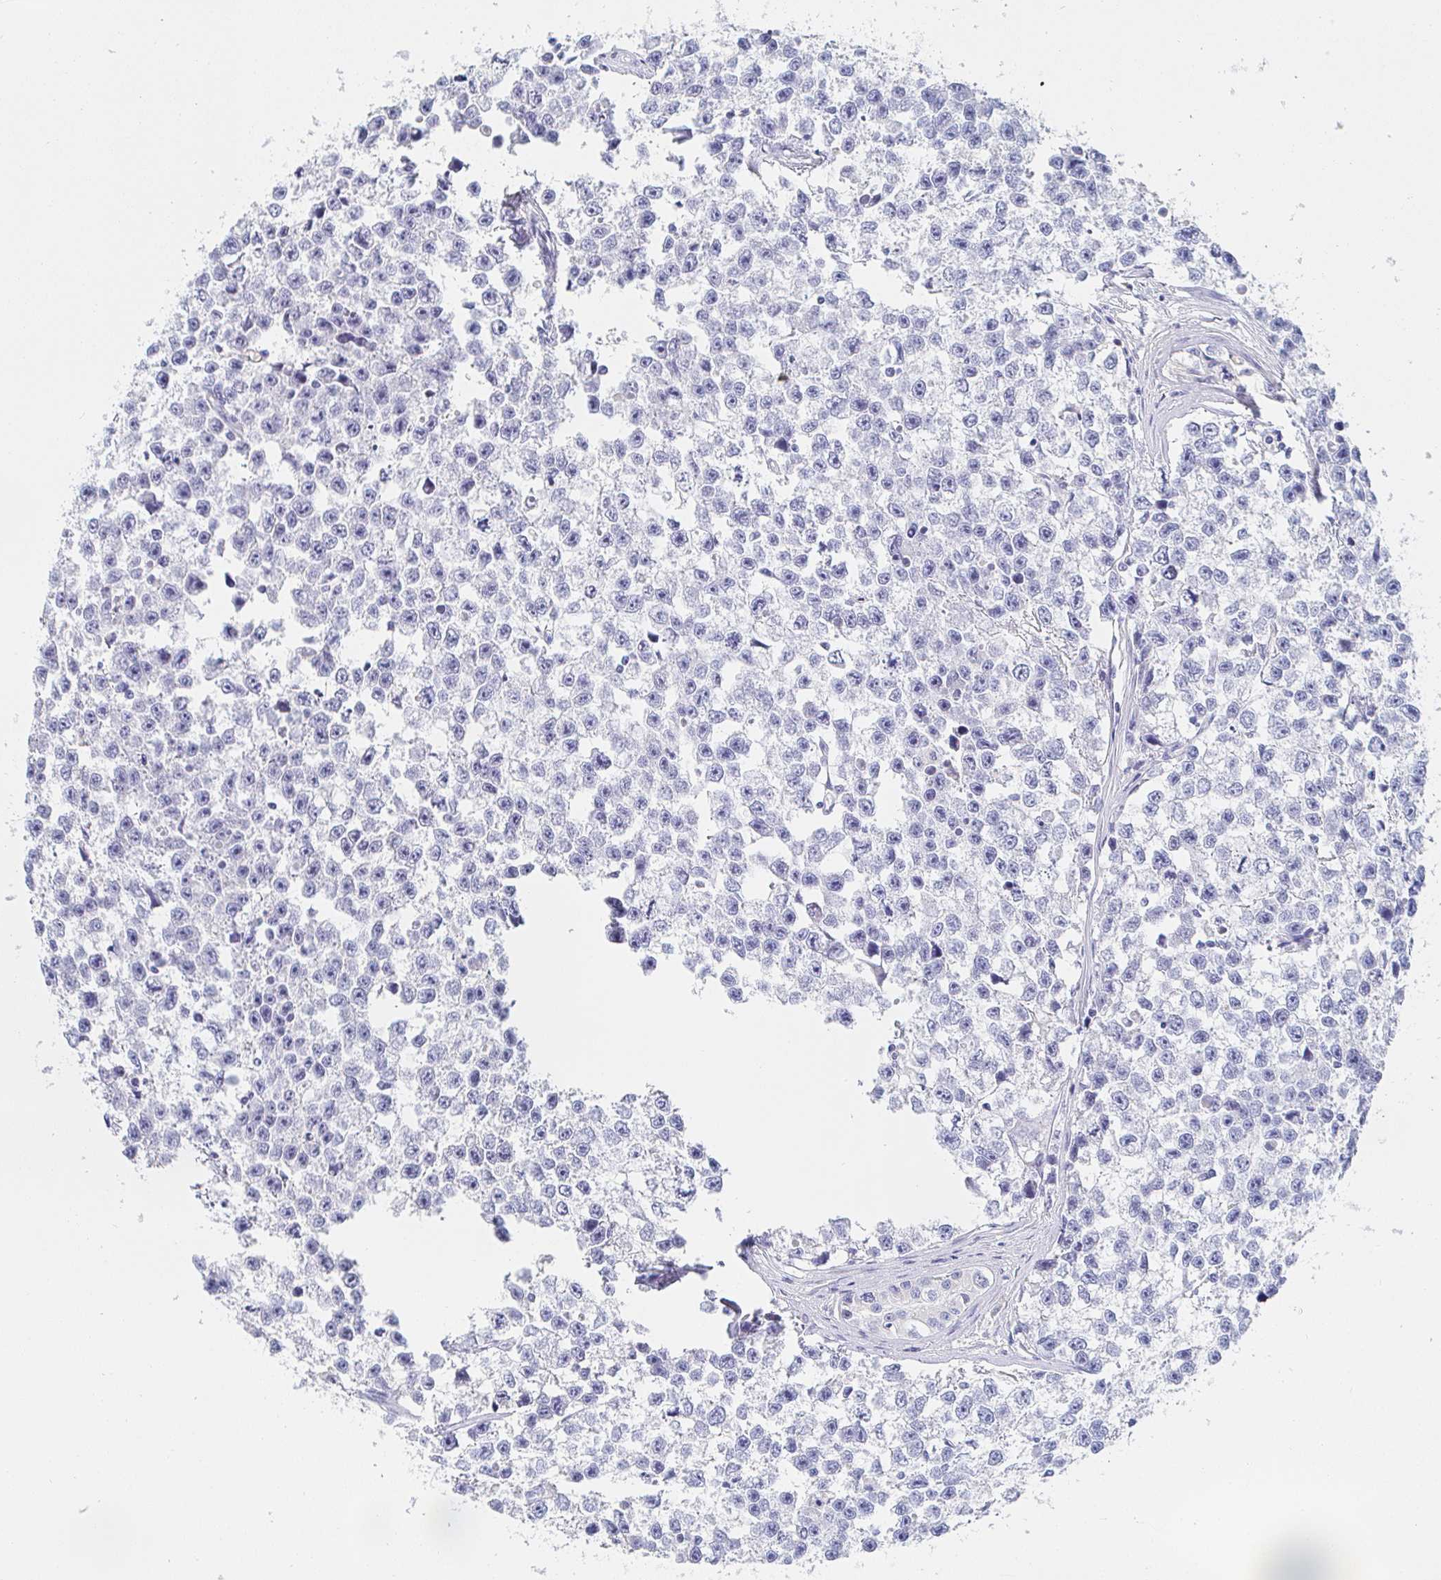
{"staining": {"intensity": "negative", "quantity": "none", "location": "none"}, "tissue": "testis cancer", "cell_type": "Tumor cells", "image_type": "cancer", "snomed": [{"axis": "morphology", "description": "Seminoma, NOS"}, {"axis": "topography", "description": "Testis"}], "caption": "Photomicrograph shows no protein staining in tumor cells of seminoma (testis) tissue. (Stains: DAB (3,3'-diaminobenzidine) immunohistochemistry with hematoxylin counter stain, Microscopy: brightfield microscopy at high magnification).", "gene": "PDE6B", "patient": {"sex": "male", "age": 26}}